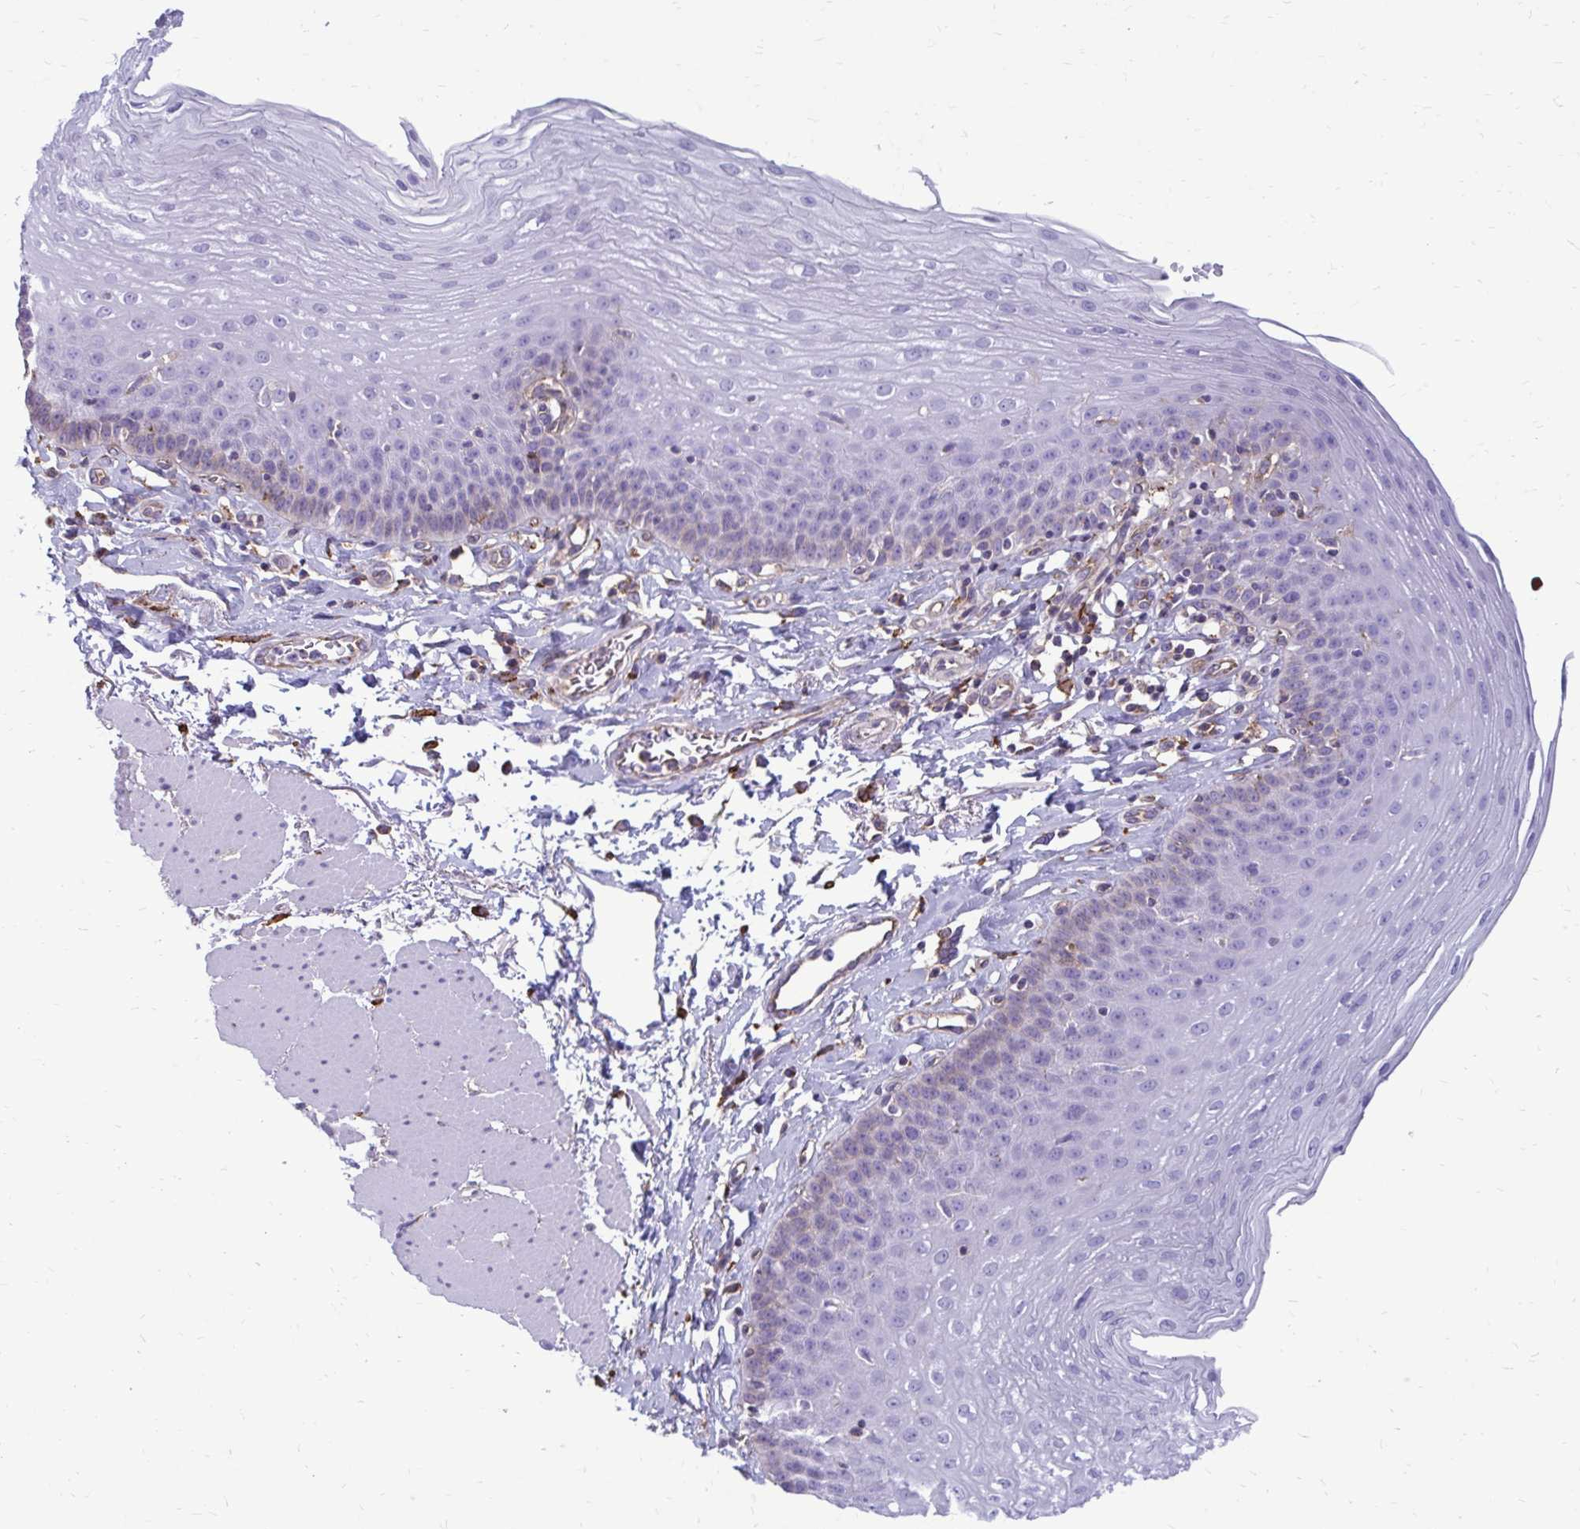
{"staining": {"intensity": "weak", "quantity": "<25%", "location": "cytoplasmic/membranous"}, "tissue": "esophagus", "cell_type": "Squamous epithelial cells", "image_type": "normal", "snomed": [{"axis": "morphology", "description": "Normal tissue, NOS"}, {"axis": "topography", "description": "Esophagus"}], "caption": "Histopathology image shows no significant protein positivity in squamous epithelial cells of unremarkable esophagus. The staining is performed using DAB brown chromogen with nuclei counter-stained in using hematoxylin.", "gene": "CLTA", "patient": {"sex": "female", "age": 81}}